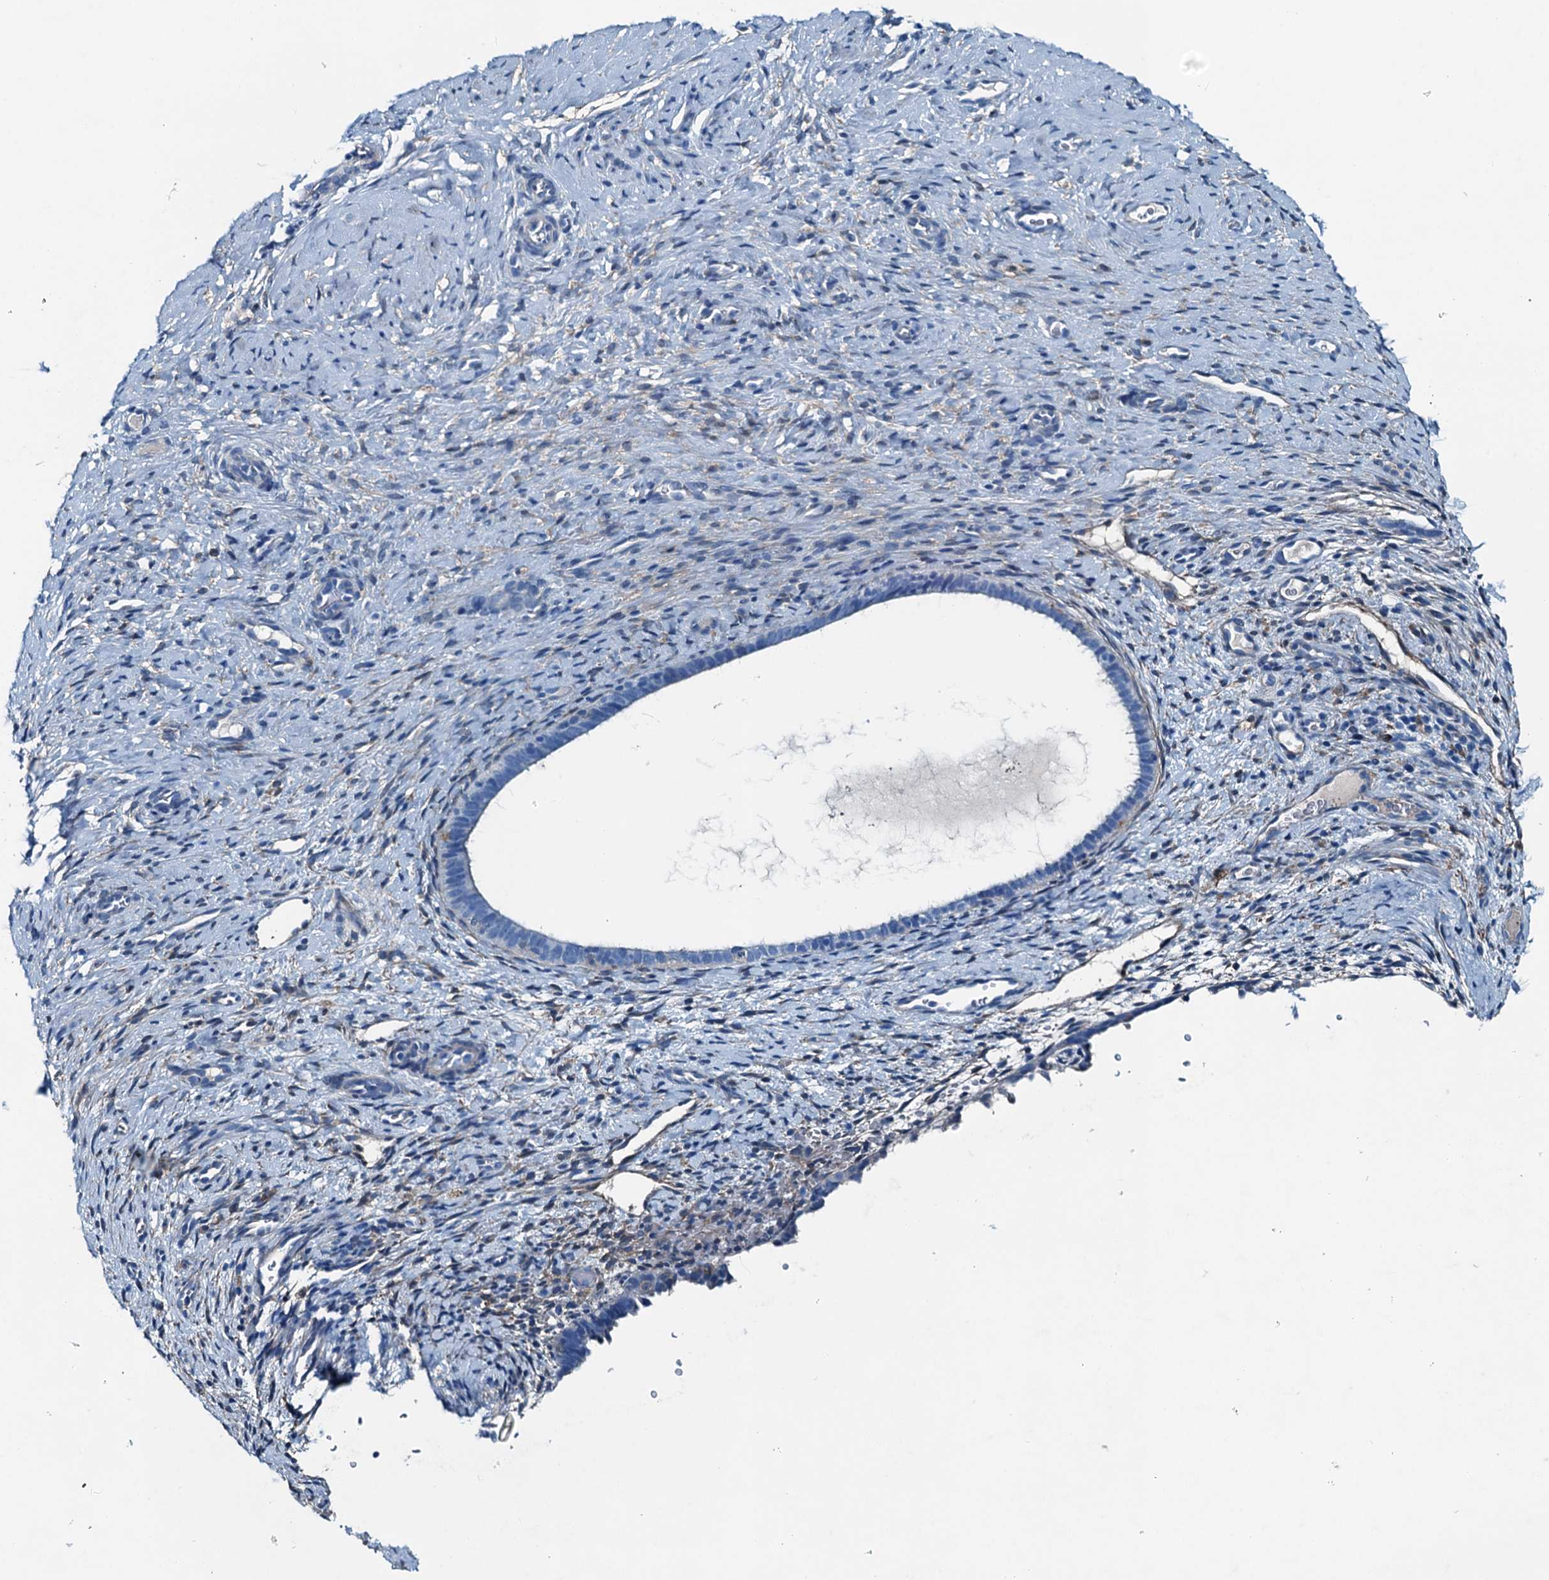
{"staining": {"intensity": "negative", "quantity": "none", "location": "none"}, "tissue": "endometrium", "cell_type": "Cells in endometrial stroma", "image_type": "normal", "snomed": [{"axis": "morphology", "description": "Normal tissue, NOS"}, {"axis": "topography", "description": "Endometrium"}], "caption": "Image shows no protein expression in cells in endometrial stroma of unremarkable endometrium. (DAB immunohistochemistry (IHC) with hematoxylin counter stain).", "gene": "RAB3IL1", "patient": {"sex": "female", "age": 65}}